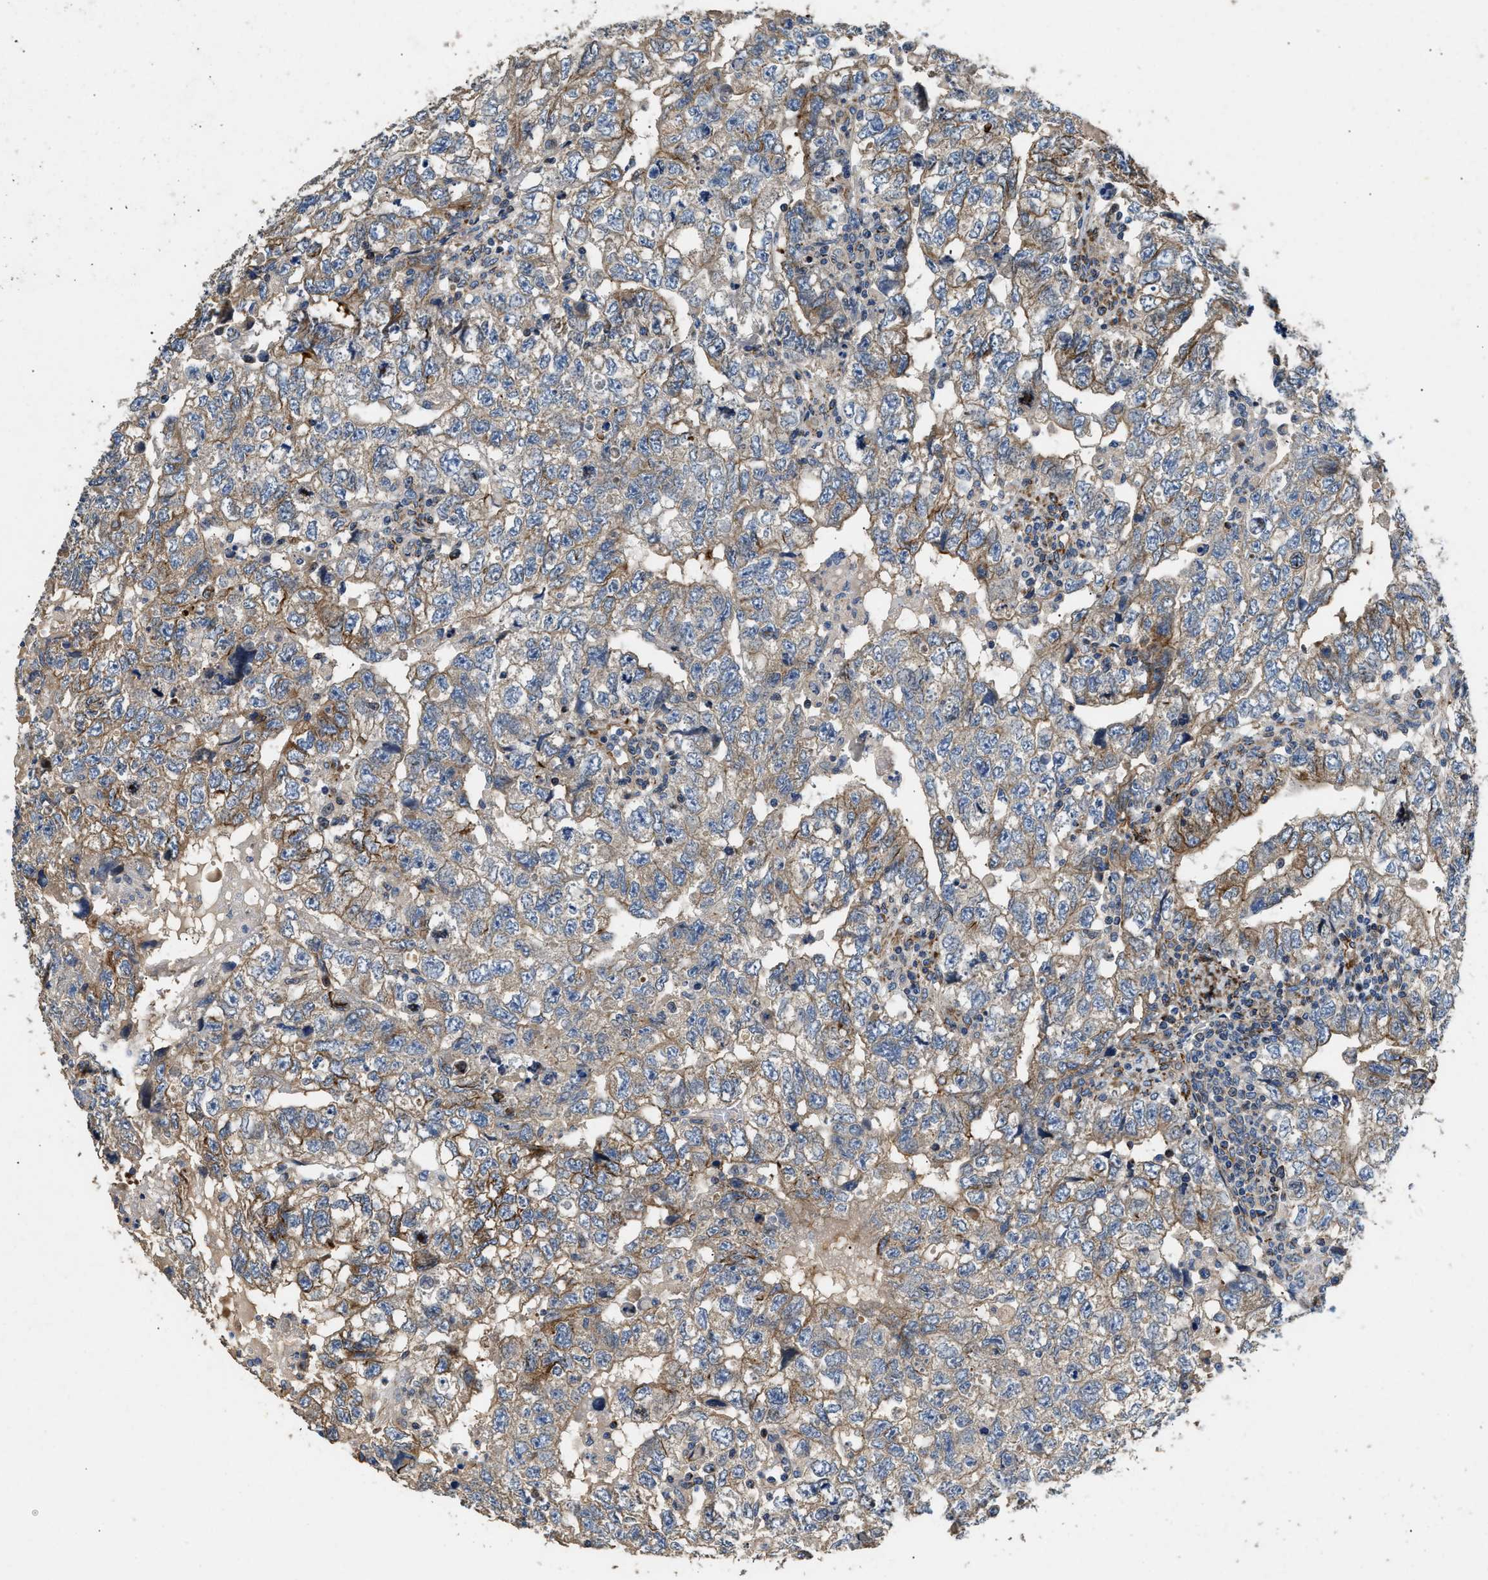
{"staining": {"intensity": "strong", "quantity": "<25%", "location": "cytoplasmic/membranous"}, "tissue": "testis cancer", "cell_type": "Tumor cells", "image_type": "cancer", "snomed": [{"axis": "morphology", "description": "Carcinoma, Embryonal, NOS"}, {"axis": "topography", "description": "Testis"}], "caption": "Strong cytoplasmic/membranous protein staining is appreciated in approximately <25% of tumor cells in testis embryonal carcinoma. Nuclei are stained in blue.", "gene": "IL17RC", "patient": {"sex": "male", "age": 36}}